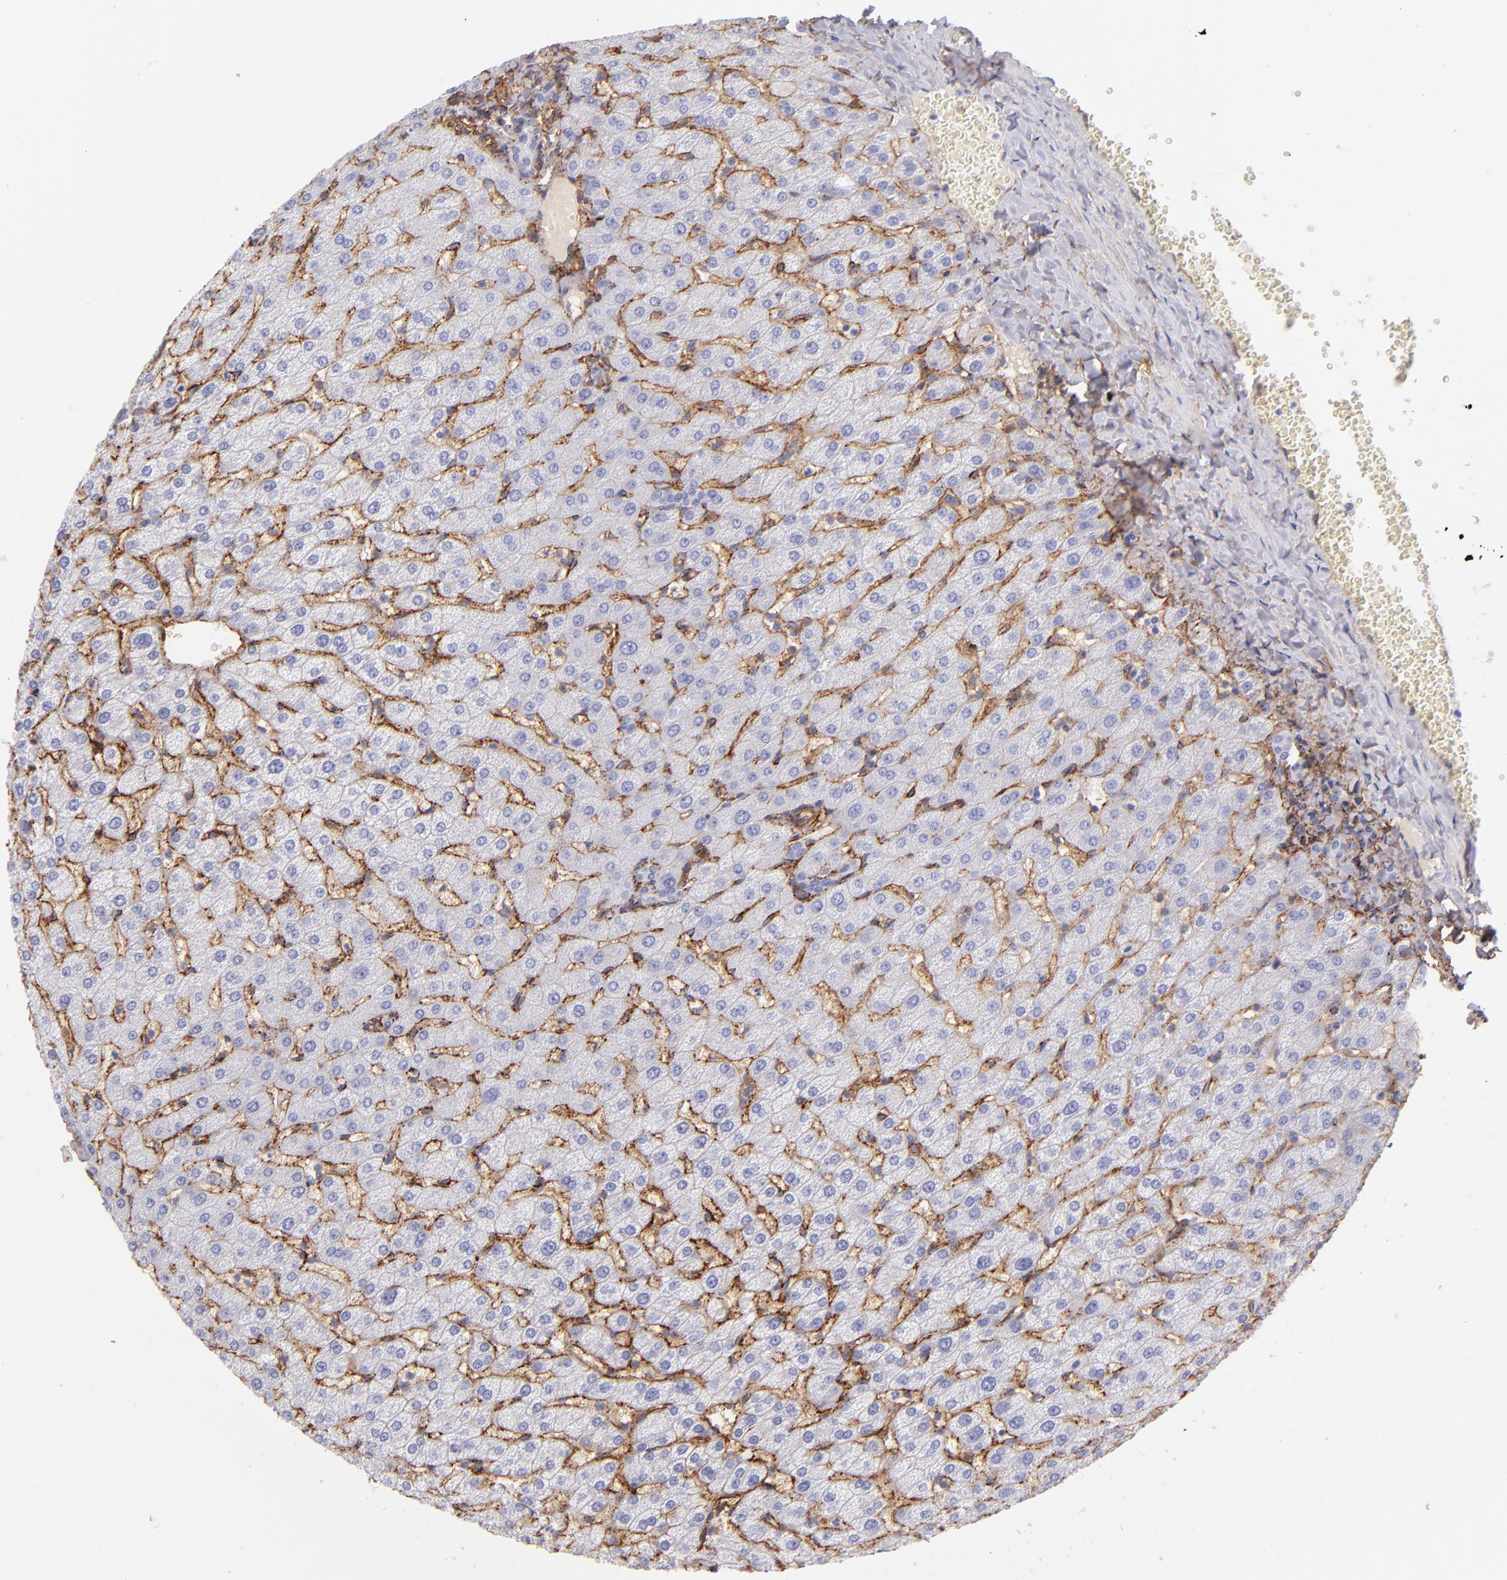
{"staining": {"intensity": "negative", "quantity": "none", "location": "none"}, "tissue": "liver", "cell_type": "Cholangiocytes", "image_type": "normal", "snomed": [{"axis": "morphology", "description": "Normal tissue, NOS"}, {"axis": "morphology", "description": "Fibrosis, NOS"}, {"axis": "topography", "description": "Liver"}], "caption": "Liver stained for a protein using immunohistochemistry (IHC) displays no expression cholangiocytes.", "gene": "CD81", "patient": {"sex": "female", "age": 29}}